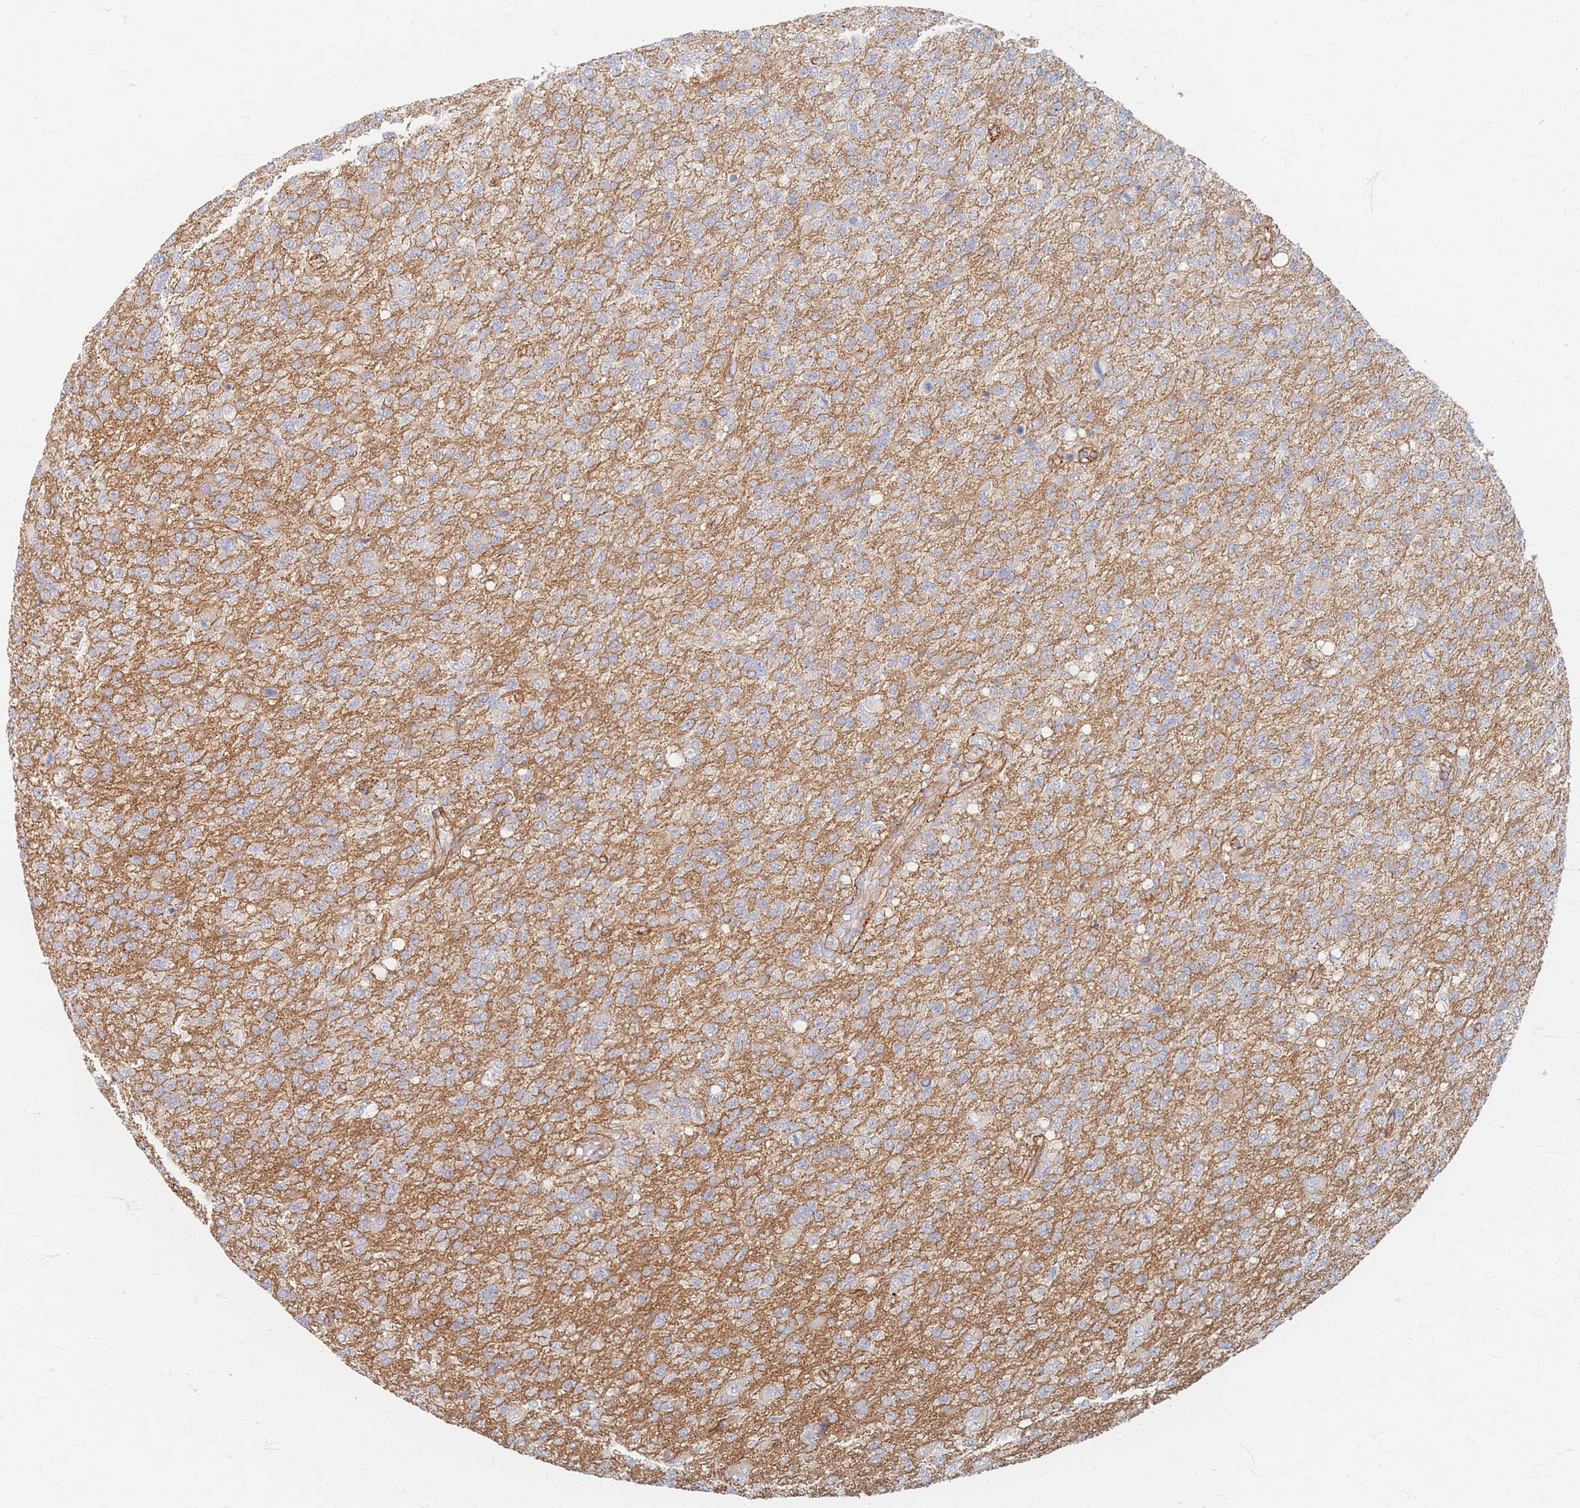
{"staining": {"intensity": "negative", "quantity": "none", "location": "none"}, "tissue": "glioma", "cell_type": "Tumor cells", "image_type": "cancer", "snomed": [{"axis": "morphology", "description": "Glioma, malignant, High grade"}, {"axis": "topography", "description": "Brain"}], "caption": "DAB (3,3'-diaminobenzidine) immunohistochemical staining of malignant high-grade glioma displays no significant positivity in tumor cells.", "gene": "GNB1", "patient": {"sex": "male", "age": 56}}